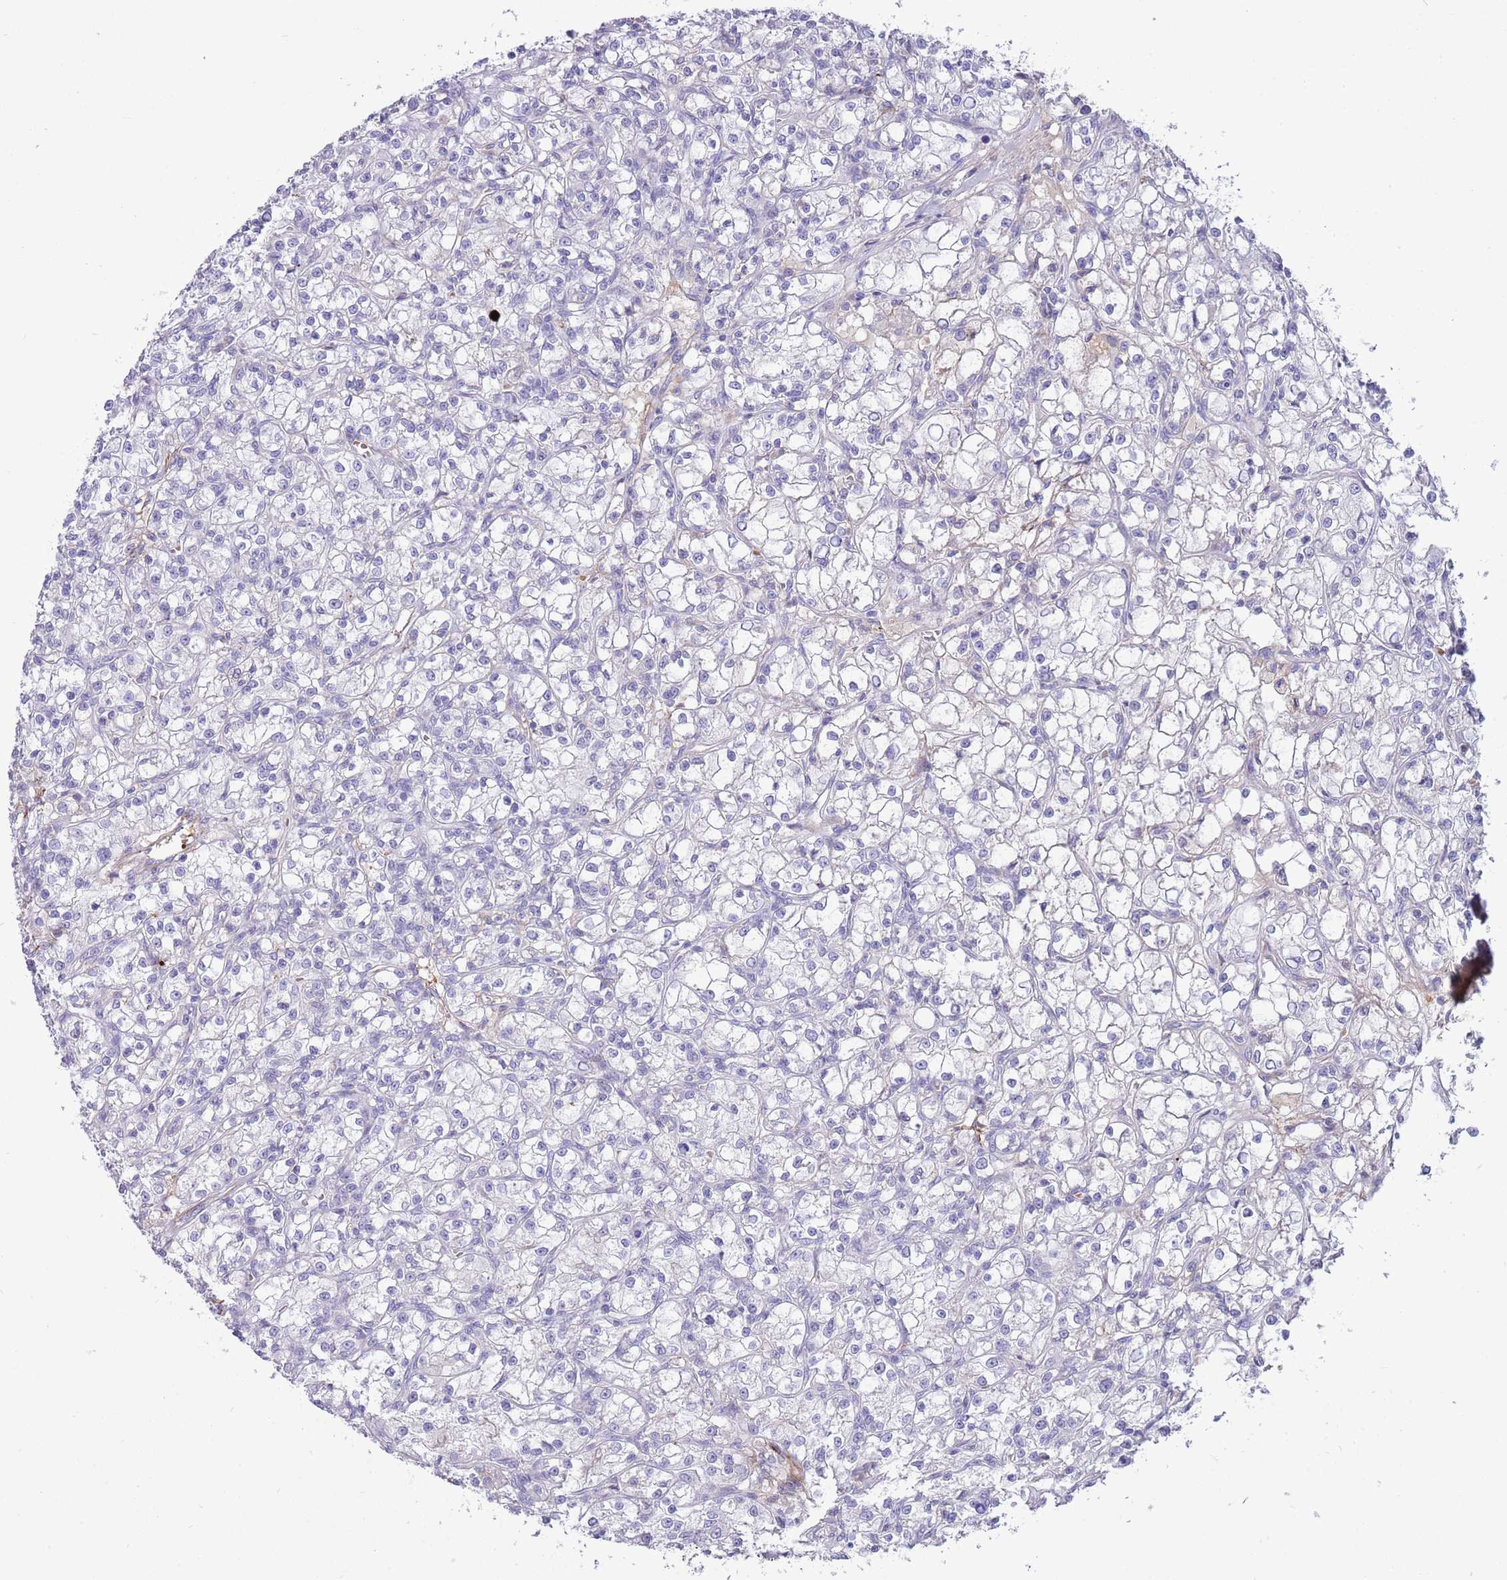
{"staining": {"intensity": "negative", "quantity": "none", "location": "none"}, "tissue": "renal cancer", "cell_type": "Tumor cells", "image_type": "cancer", "snomed": [{"axis": "morphology", "description": "Adenocarcinoma, NOS"}, {"axis": "topography", "description": "Kidney"}], "caption": "DAB immunohistochemical staining of human renal adenocarcinoma exhibits no significant expression in tumor cells.", "gene": "LEPROTL1", "patient": {"sex": "female", "age": 59}}